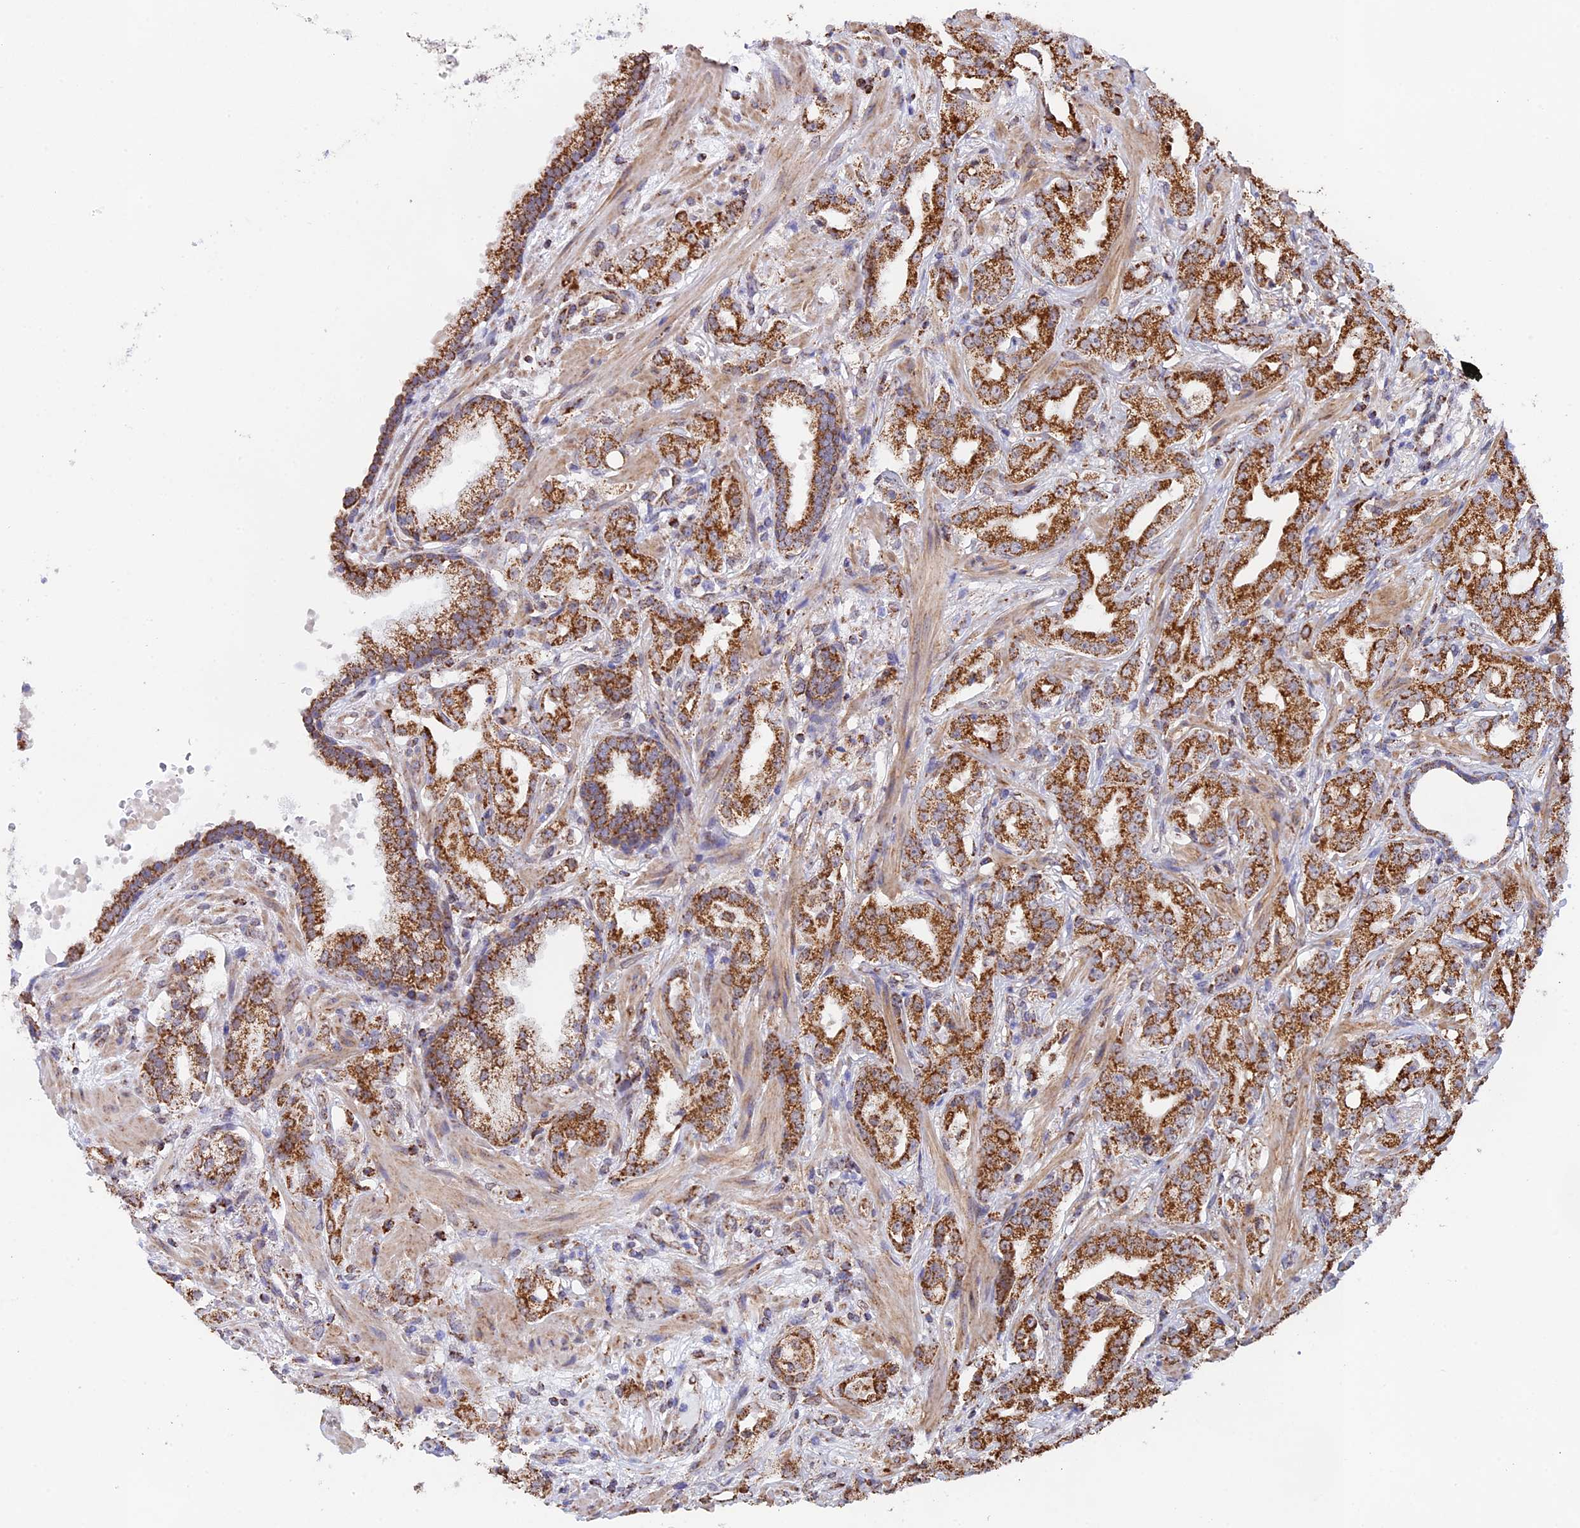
{"staining": {"intensity": "moderate", "quantity": ">75%", "location": "cytoplasmic/membranous"}, "tissue": "prostate cancer", "cell_type": "Tumor cells", "image_type": "cancer", "snomed": [{"axis": "morphology", "description": "Adenocarcinoma, High grade"}, {"axis": "topography", "description": "Prostate"}], "caption": "IHC (DAB) staining of human prostate cancer (high-grade adenocarcinoma) demonstrates moderate cytoplasmic/membranous protein staining in approximately >75% of tumor cells.", "gene": "CDC16", "patient": {"sex": "male", "age": 63}}